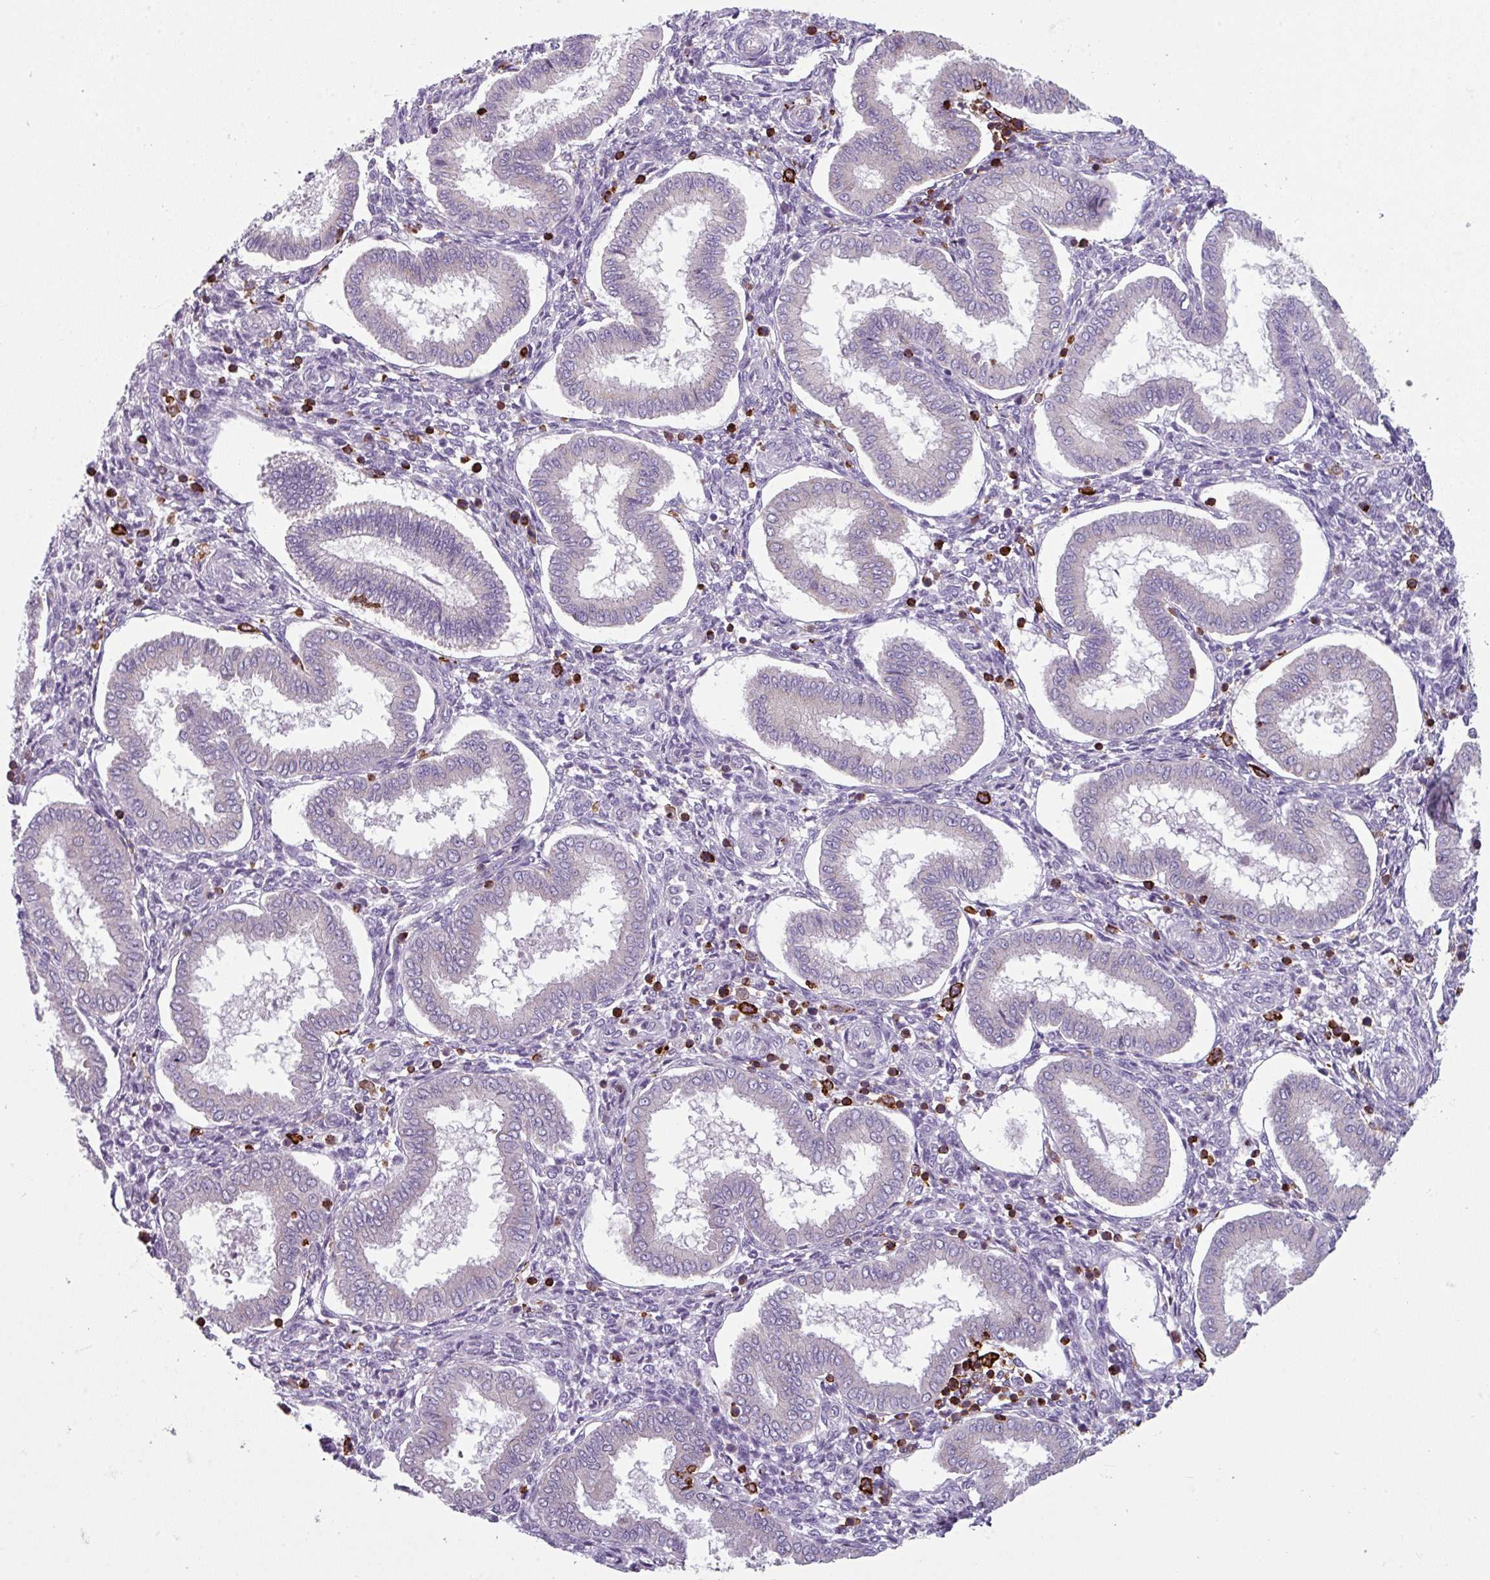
{"staining": {"intensity": "negative", "quantity": "none", "location": "none"}, "tissue": "endometrium", "cell_type": "Cells in endometrial stroma", "image_type": "normal", "snomed": [{"axis": "morphology", "description": "Normal tissue, NOS"}, {"axis": "topography", "description": "Endometrium"}], "caption": "A high-resolution photomicrograph shows immunohistochemistry (IHC) staining of unremarkable endometrium, which demonstrates no significant positivity in cells in endometrial stroma. (DAB IHC, high magnification).", "gene": "NEDD9", "patient": {"sex": "female", "age": 24}}